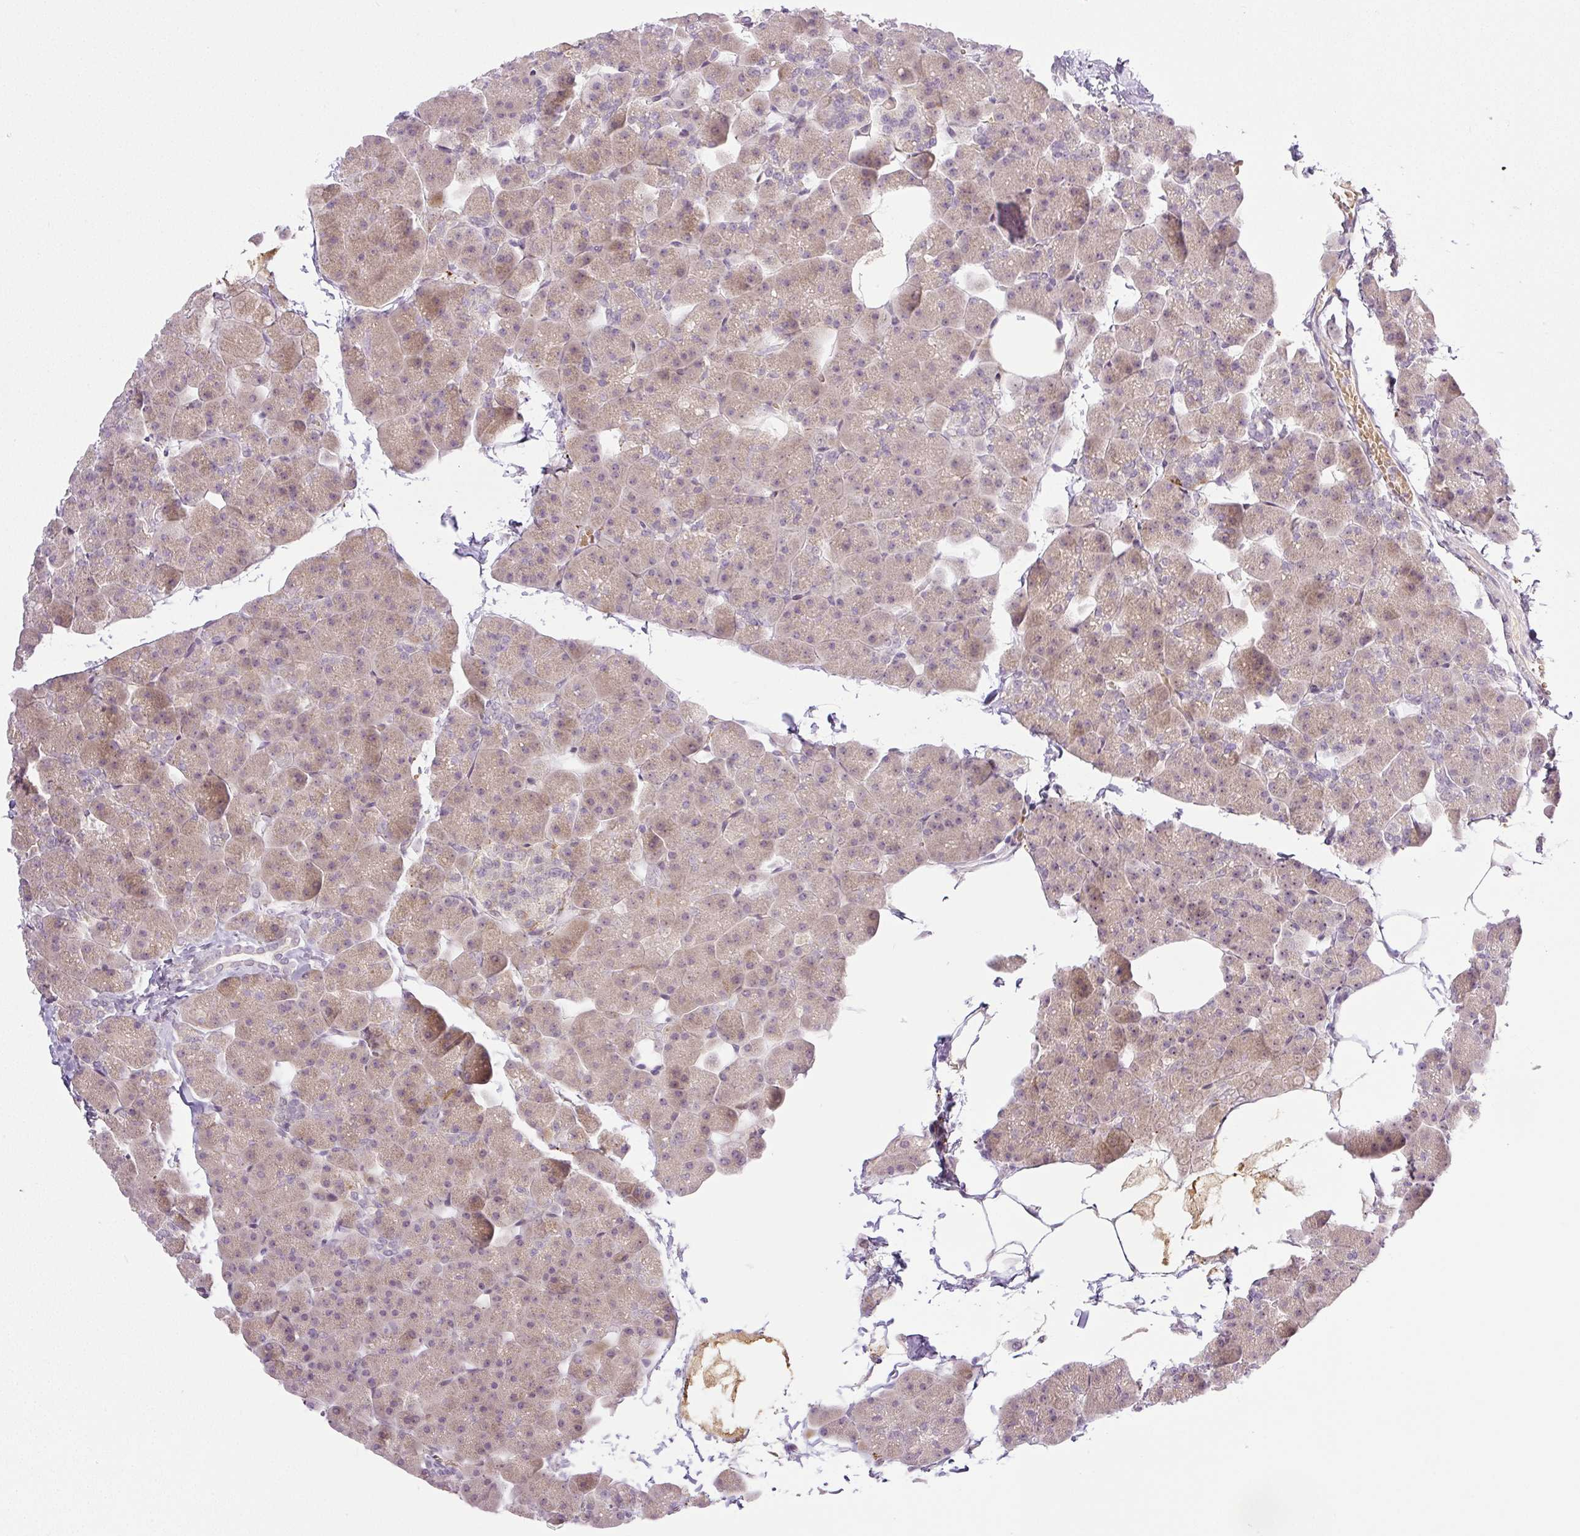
{"staining": {"intensity": "weak", "quantity": ">75%", "location": "cytoplasmic/membranous,nuclear"}, "tissue": "pancreas", "cell_type": "Exocrine glandular cells", "image_type": "normal", "snomed": [{"axis": "morphology", "description": "Normal tissue, NOS"}, {"axis": "topography", "description": "Pancreas"}], "caption": "Immunohistochemical staining of benign human pancreas demonstrates low levels of weak cytoplasmic/membranous,nuclear positivity in about >75% of exocrine glandular cells.", "gene": "AAR2", "patient": {"sex": "male", "age": 35}}